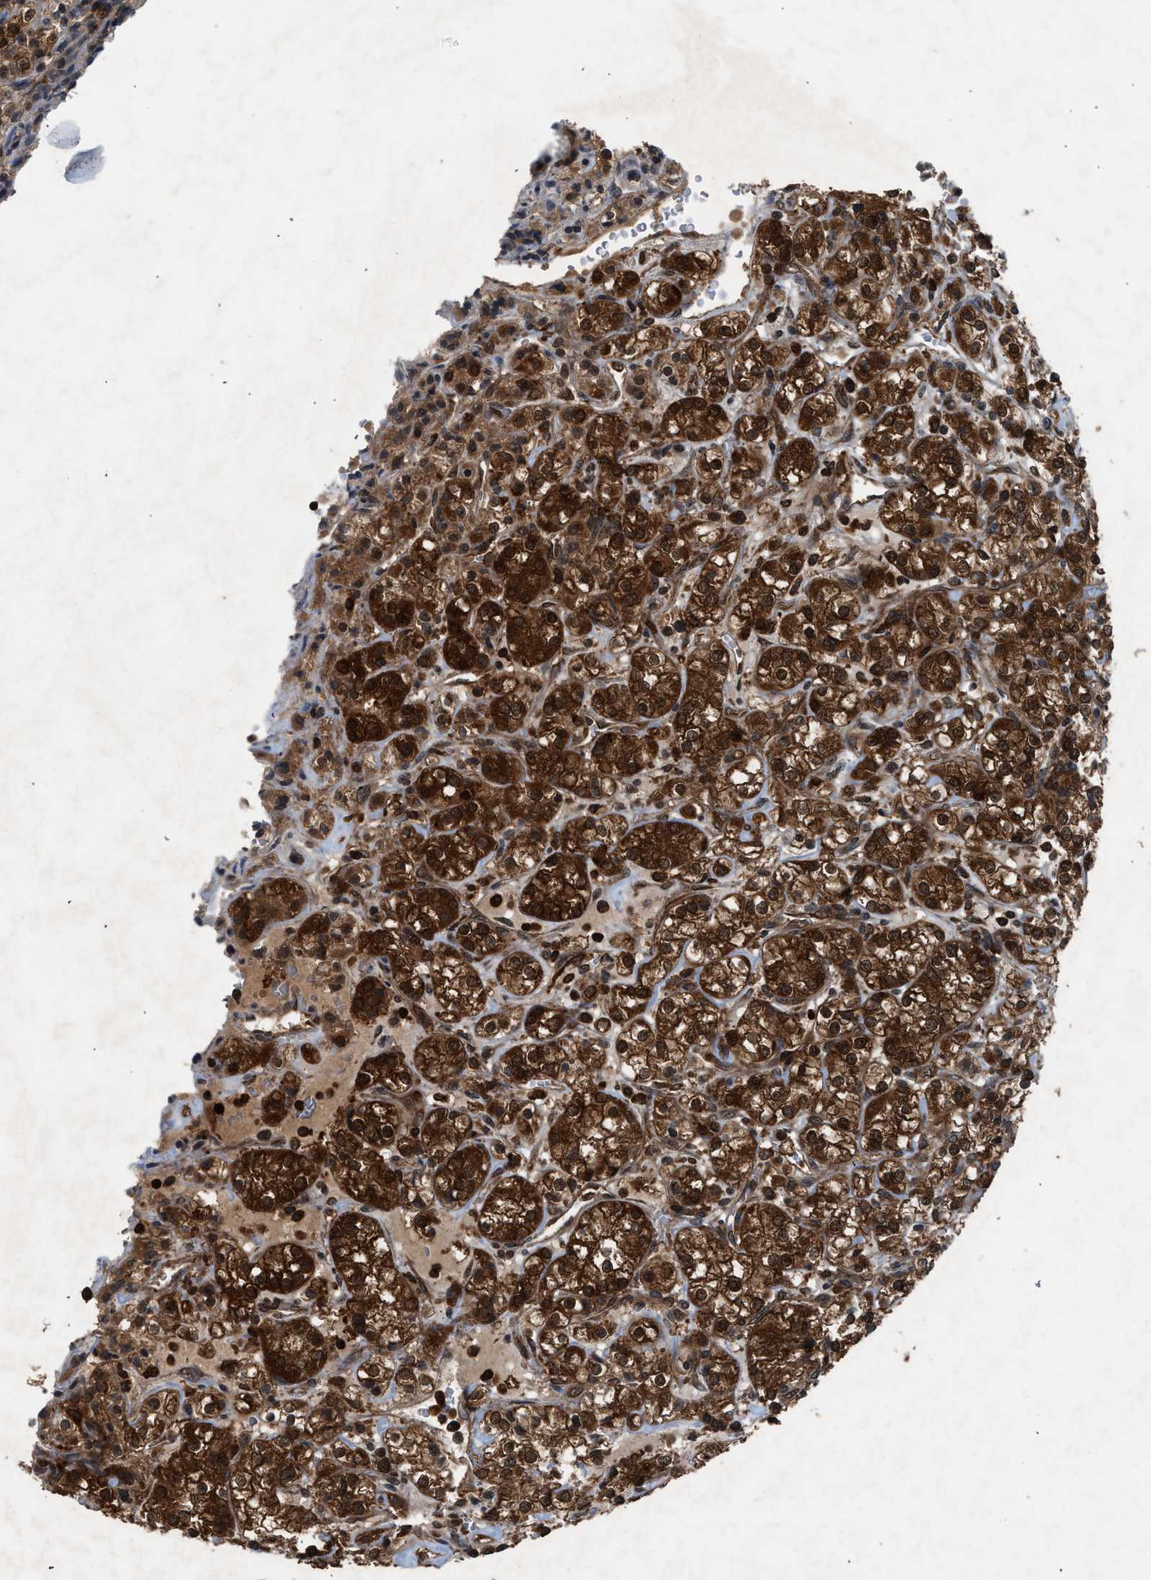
{"staining": {"intensity": "strong", "quantity": ">75%", "location": "cytoplasmic/membranous,nuclear"}, "tissue": "renal cancer", "cell_type": "Tumor cells", "image_type": "cancer", "snomed": [{"axis": "morphology", "description": "Adenocarcinoma, NOS"}, {"axis": "topography", "description": "Kidney"}], "caption": "Strong cytoplasmic/membranous and nuclear positivity for a protein is present in approximately >75% of tumor cells of renal cancer using immunohistochemistry (IHC).", "gene": "OXSR1", "patient": {"sex": "male", "age": 77}}